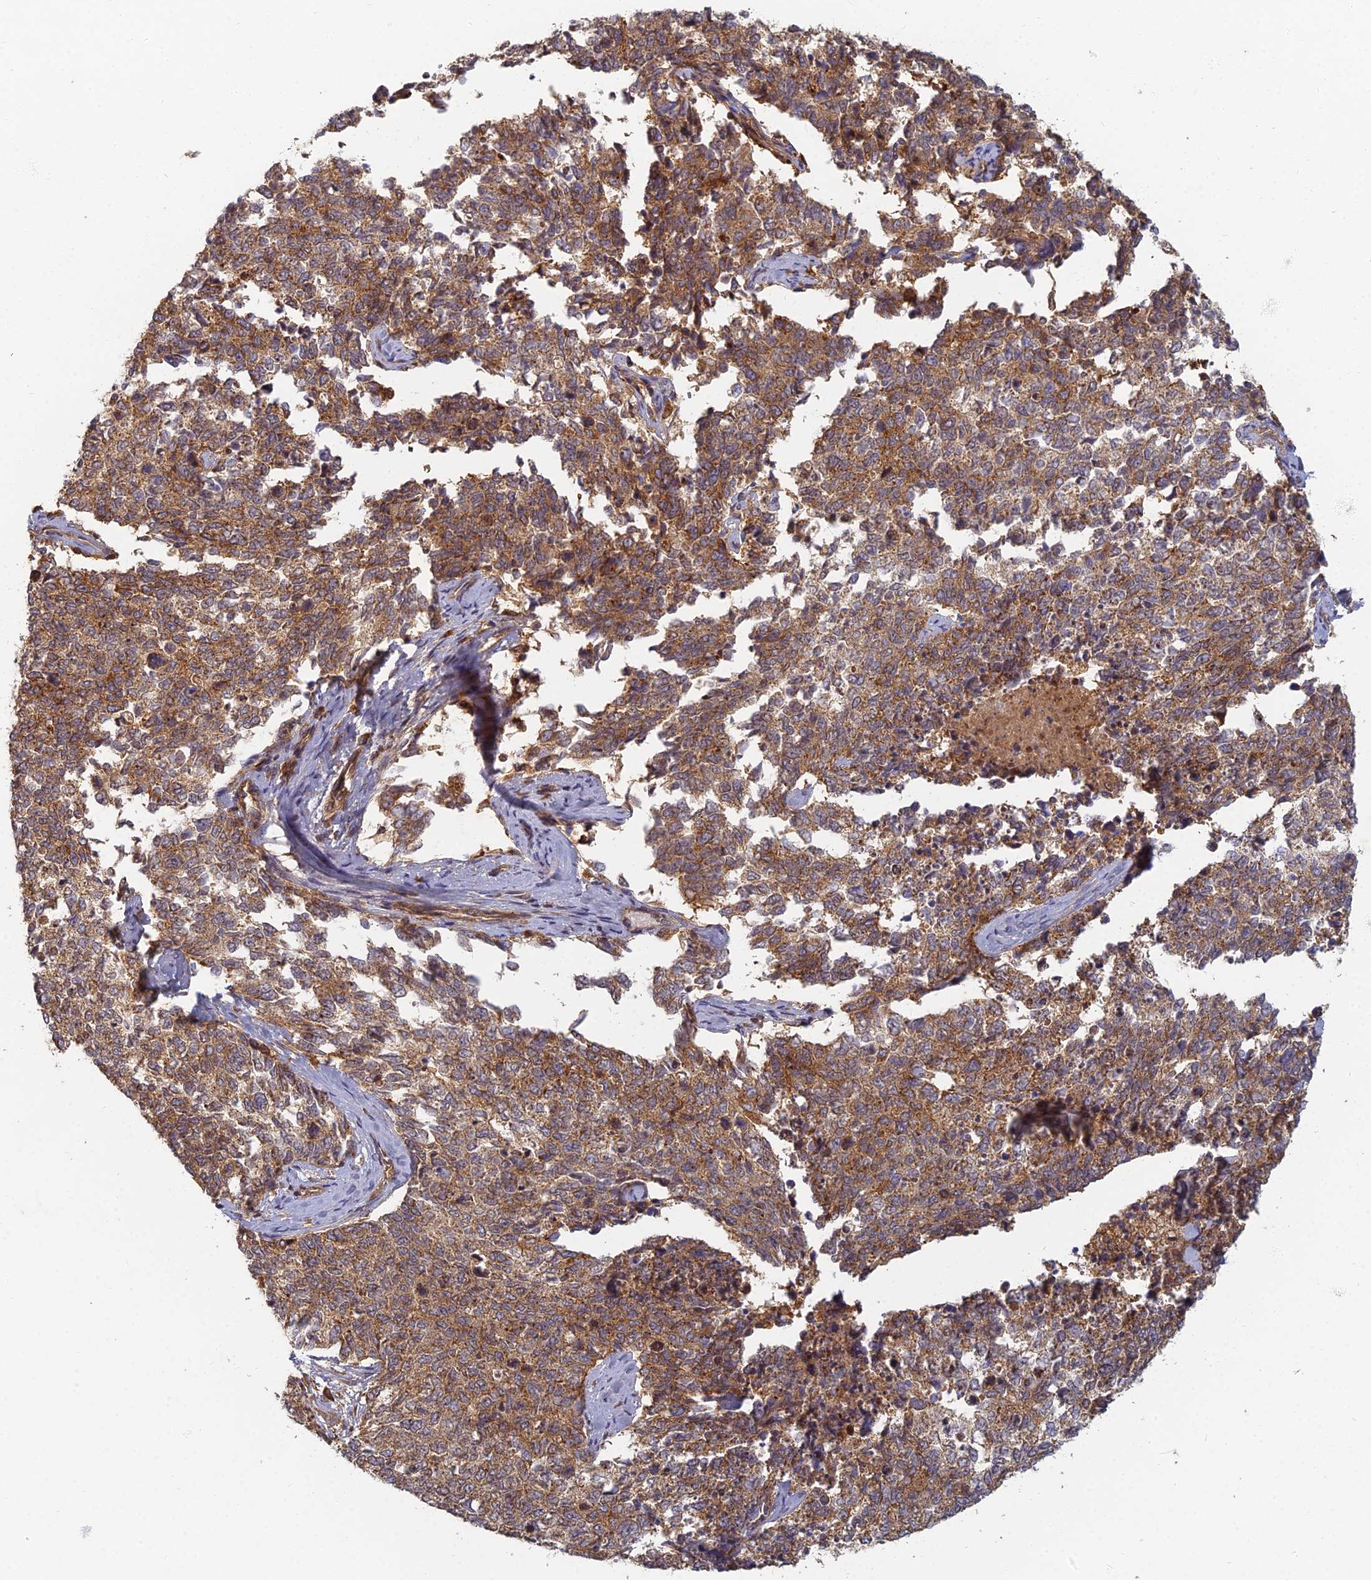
{"staining": {"intensity": "moderate", "quantity": ">75%", "location": "cytoplasmic/membranous"}, "tissue": "cervical cancer", "cell_type": "Tumor cells", "image_type": "cancer", "snomed": [{"axis": "morphology", "description": "Squamous cell carcinoma, NOS"}, {"axis": "topography", "description": "Cervix"}], "caption": "Brown immunohistochemical staining in cervical cancer (squamous cell carcinoma) shows moderate cytoplasmic/membranous positivity in approximately >75% of tumor cells.", "gene": "INO80D", "patient": {"sex": "female", "age": 63}}